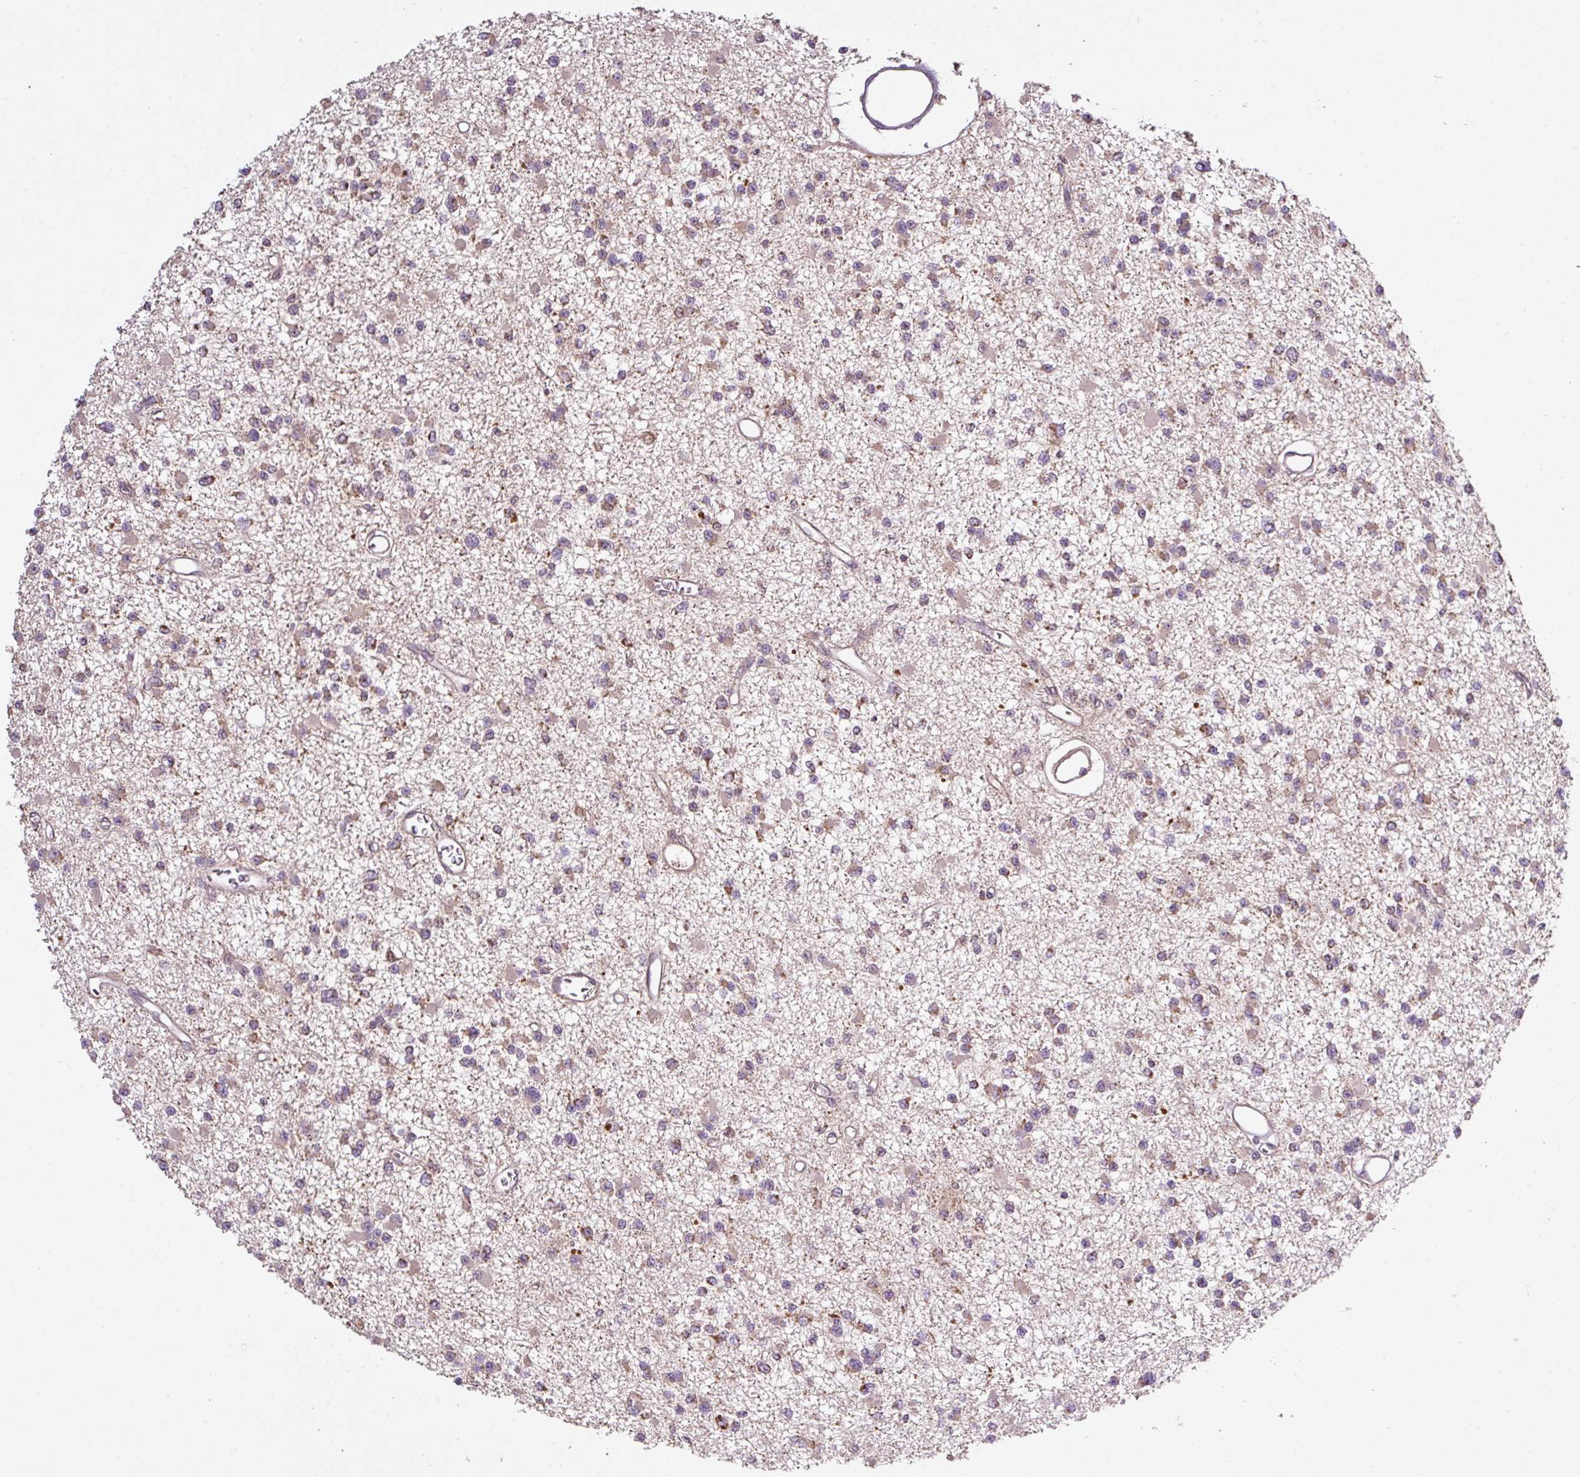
{"staining": {"intensity": "moderate", "quantity": "25%-75%", "location": "cytoplasmic/membranous"}, "tissue": "glioma", "cell_type": "Tumor cells", "image_type": "cancer", "snomed": [{"axis": "morphology", "description": "Glioma, malignant, Low grade"}, {"axis": "topography", "description": "Brain"}], "caption": "Tumor cells demonstrate medium levels of moderate cytoplasmic/membranous staining in about 25%-75% of cells in human glioma.", "gene": "SMCO4", "patient": {"sex": "female", "age": 22}}